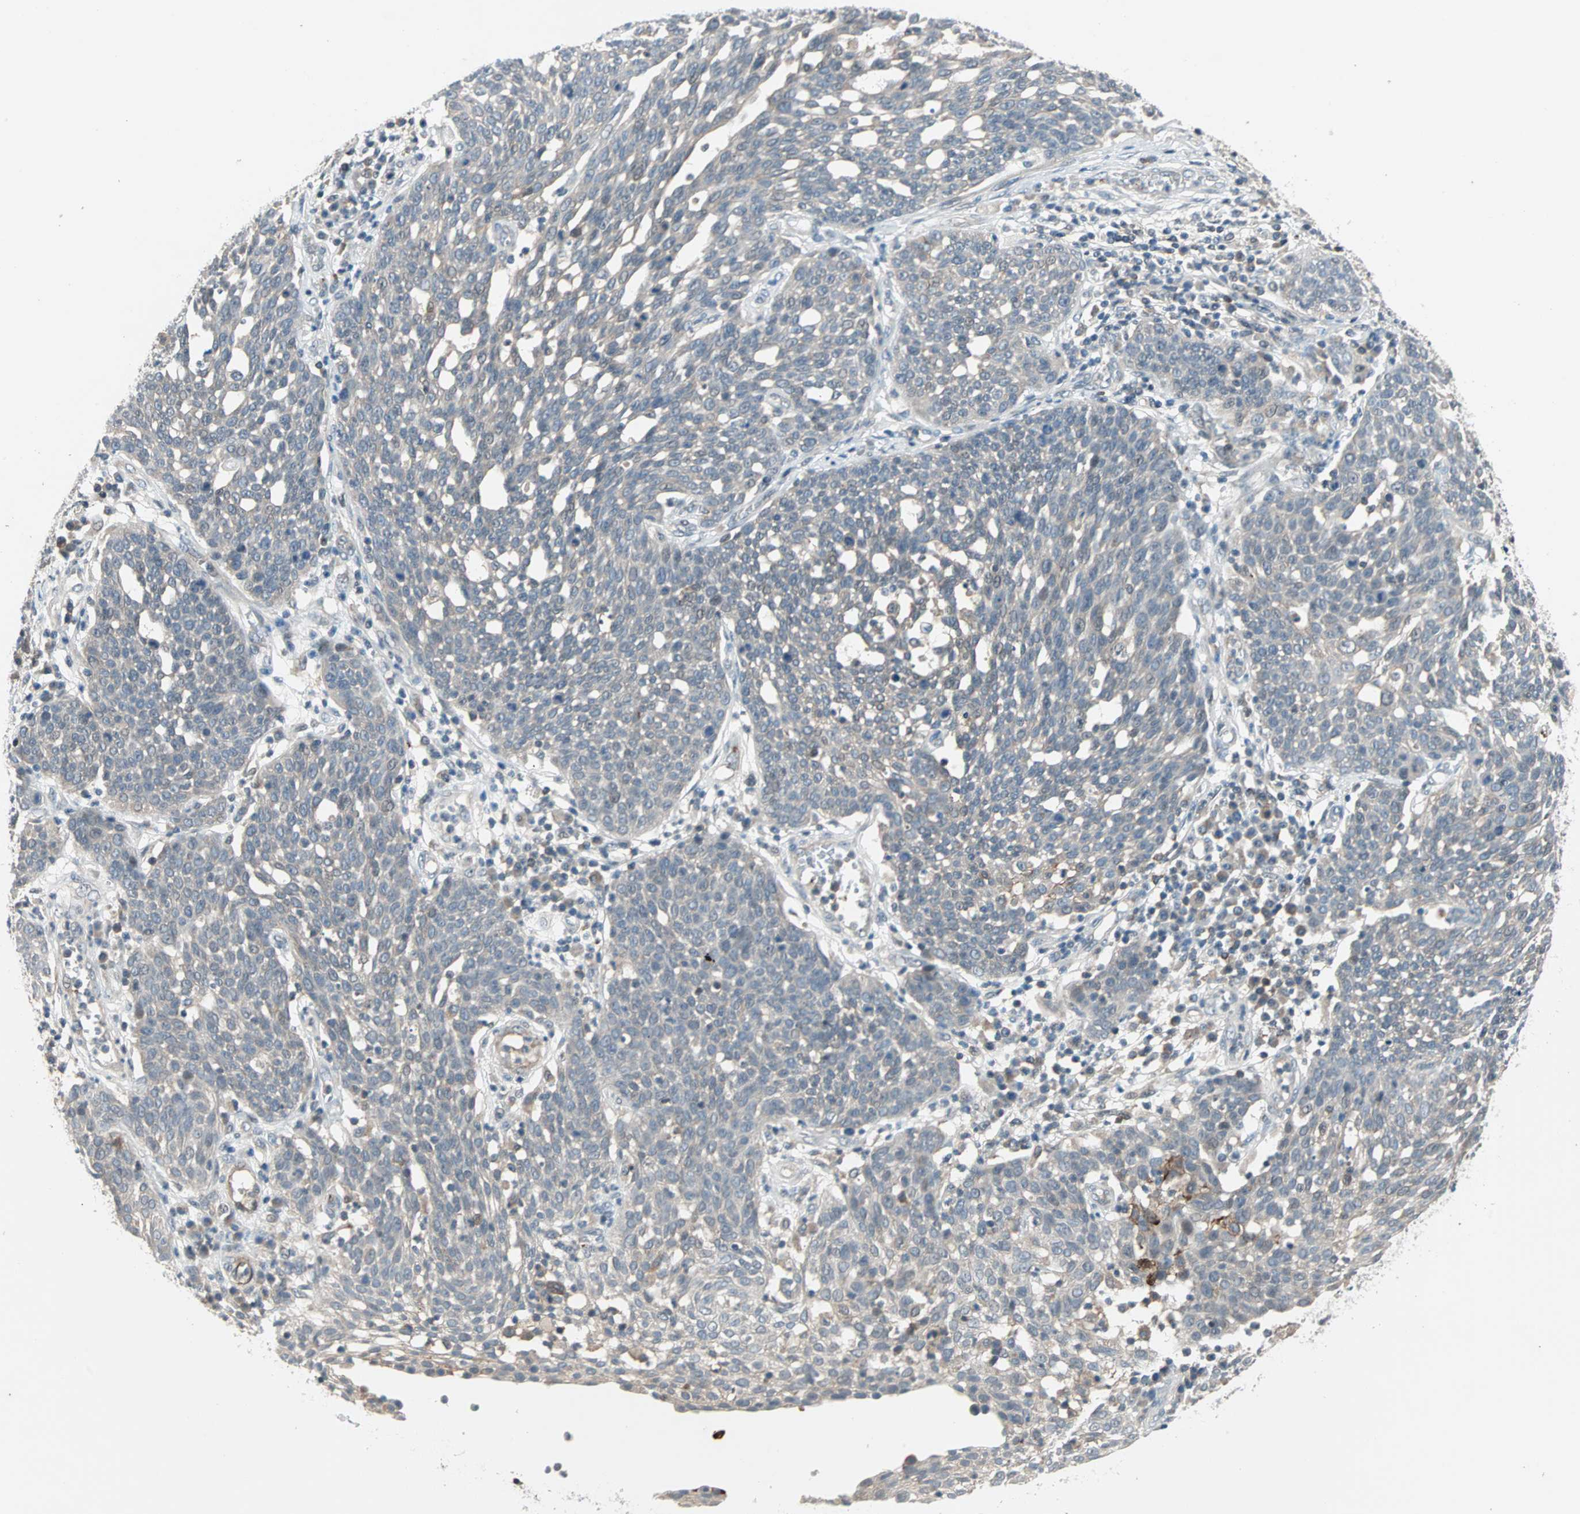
{"staining": {"intensity": "weak", "quantity": "25%-75%", "location": "cytoplasmic/membranous"}, "tissue": "cervical cancer", "cell_type": "Tumor cells", "image_type": "cancer", "snomed": [{"axis": "morphology", "description": "Squamous cell carcinoma, NOS"}, {"axis": "topography", "description": "Cervix"}], "caption": "High-magnification brightfield microscopy of cervical cancer stained with DAB (brown) and counterstained with hematoxylin (blue). tumor cells exhibit weak cytoplasmic/membranous staining is present in approximately25%-75% of cells.", "gene": "PROS1", "patient": {"sex": "female", "age": 34}}